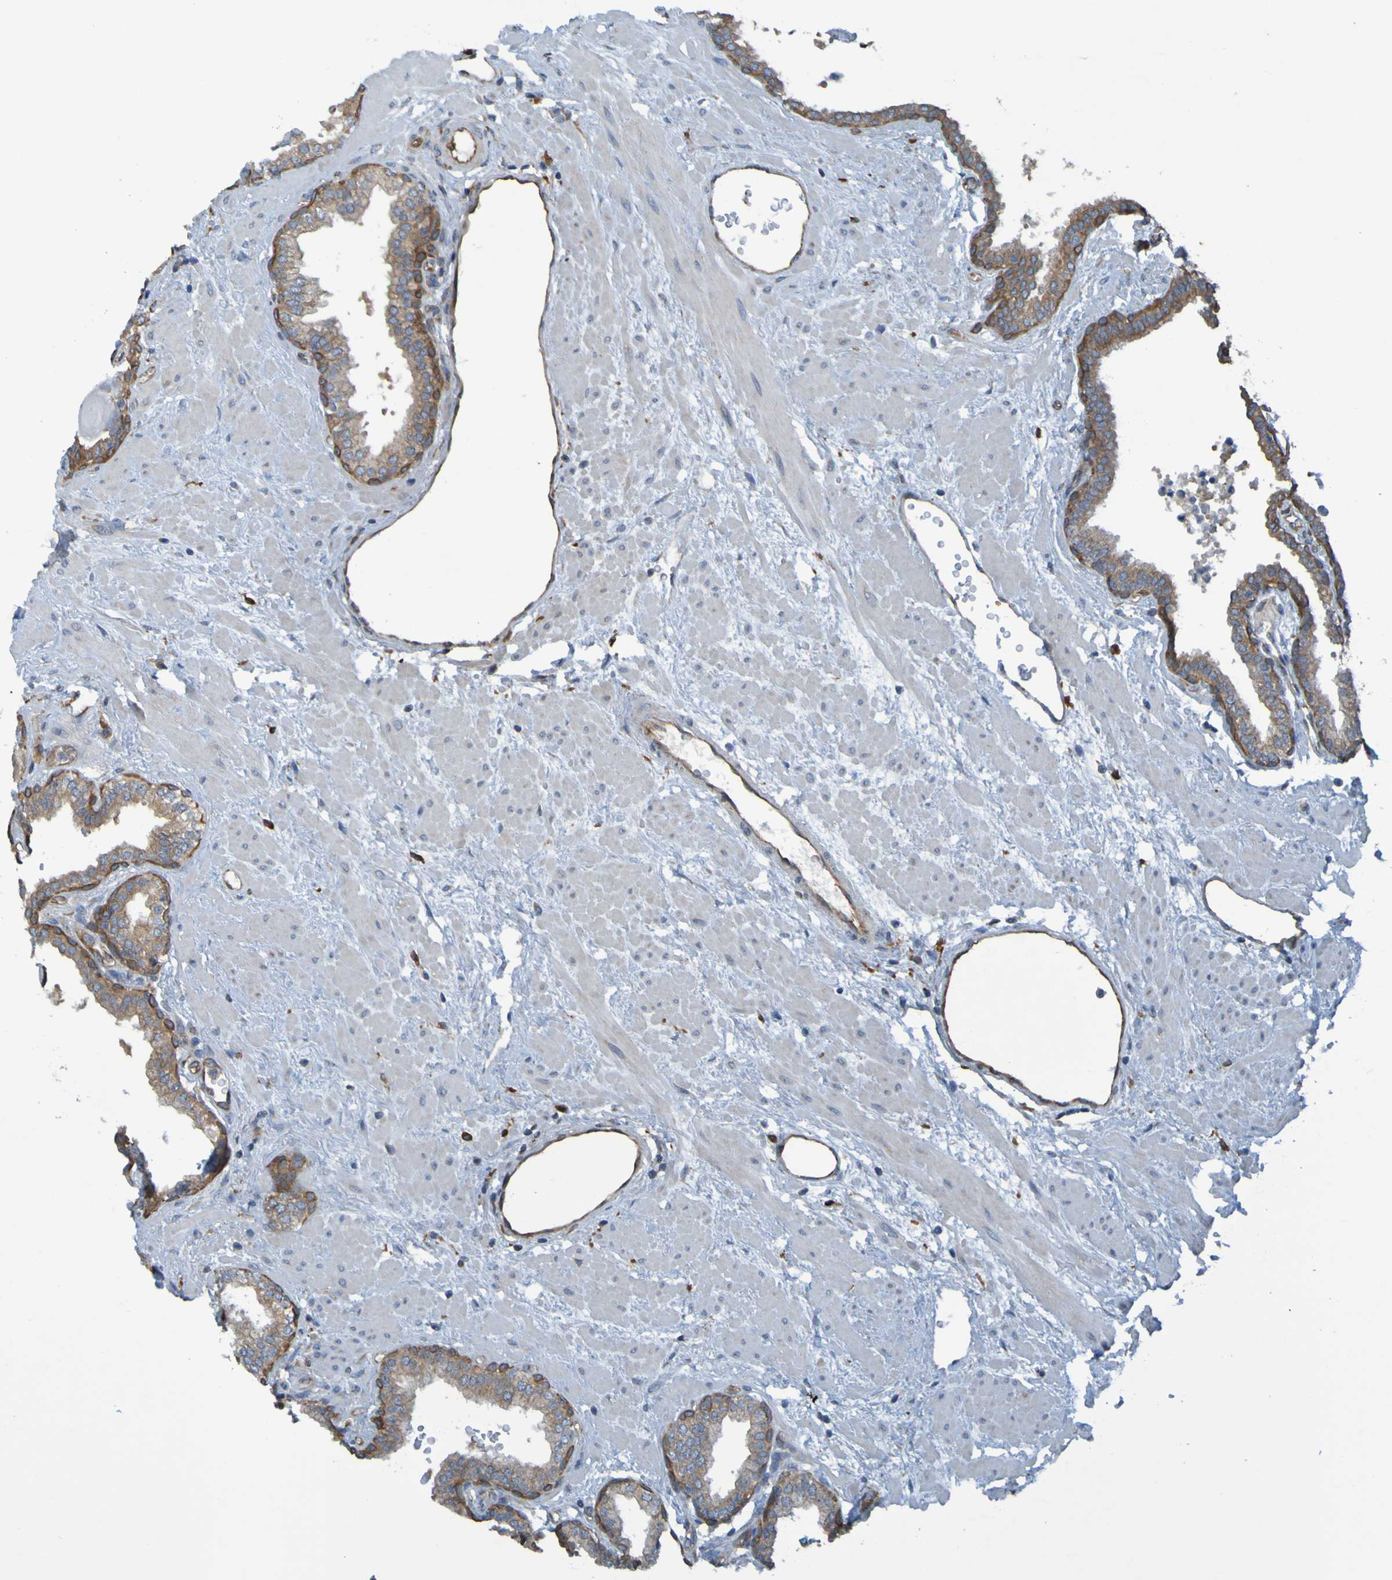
{"staining": {"intensity": "moderate", "quantity": ">75%", "location": "cytoplasmic/membranous"}, "tissue": "prostate", "cell_type": "Glandular cells", "image_type": "normal", "snomed": [{"axis": "morphology", "description": "Normal tissue, NOS"}, {"axis": "topography", "description": "Prostate"}], "caption": "IHC micrograph of unremarkable prostate: human prostate stained using IHC shows medium levels of moderate protein expression localized specifically in the cytoplasmic/membranous of glandular cells, appearing as a cytoplasmic/membranous brown color.", "gene": "DNAJC4", "patient": {"sex": "male", "age": 51}}